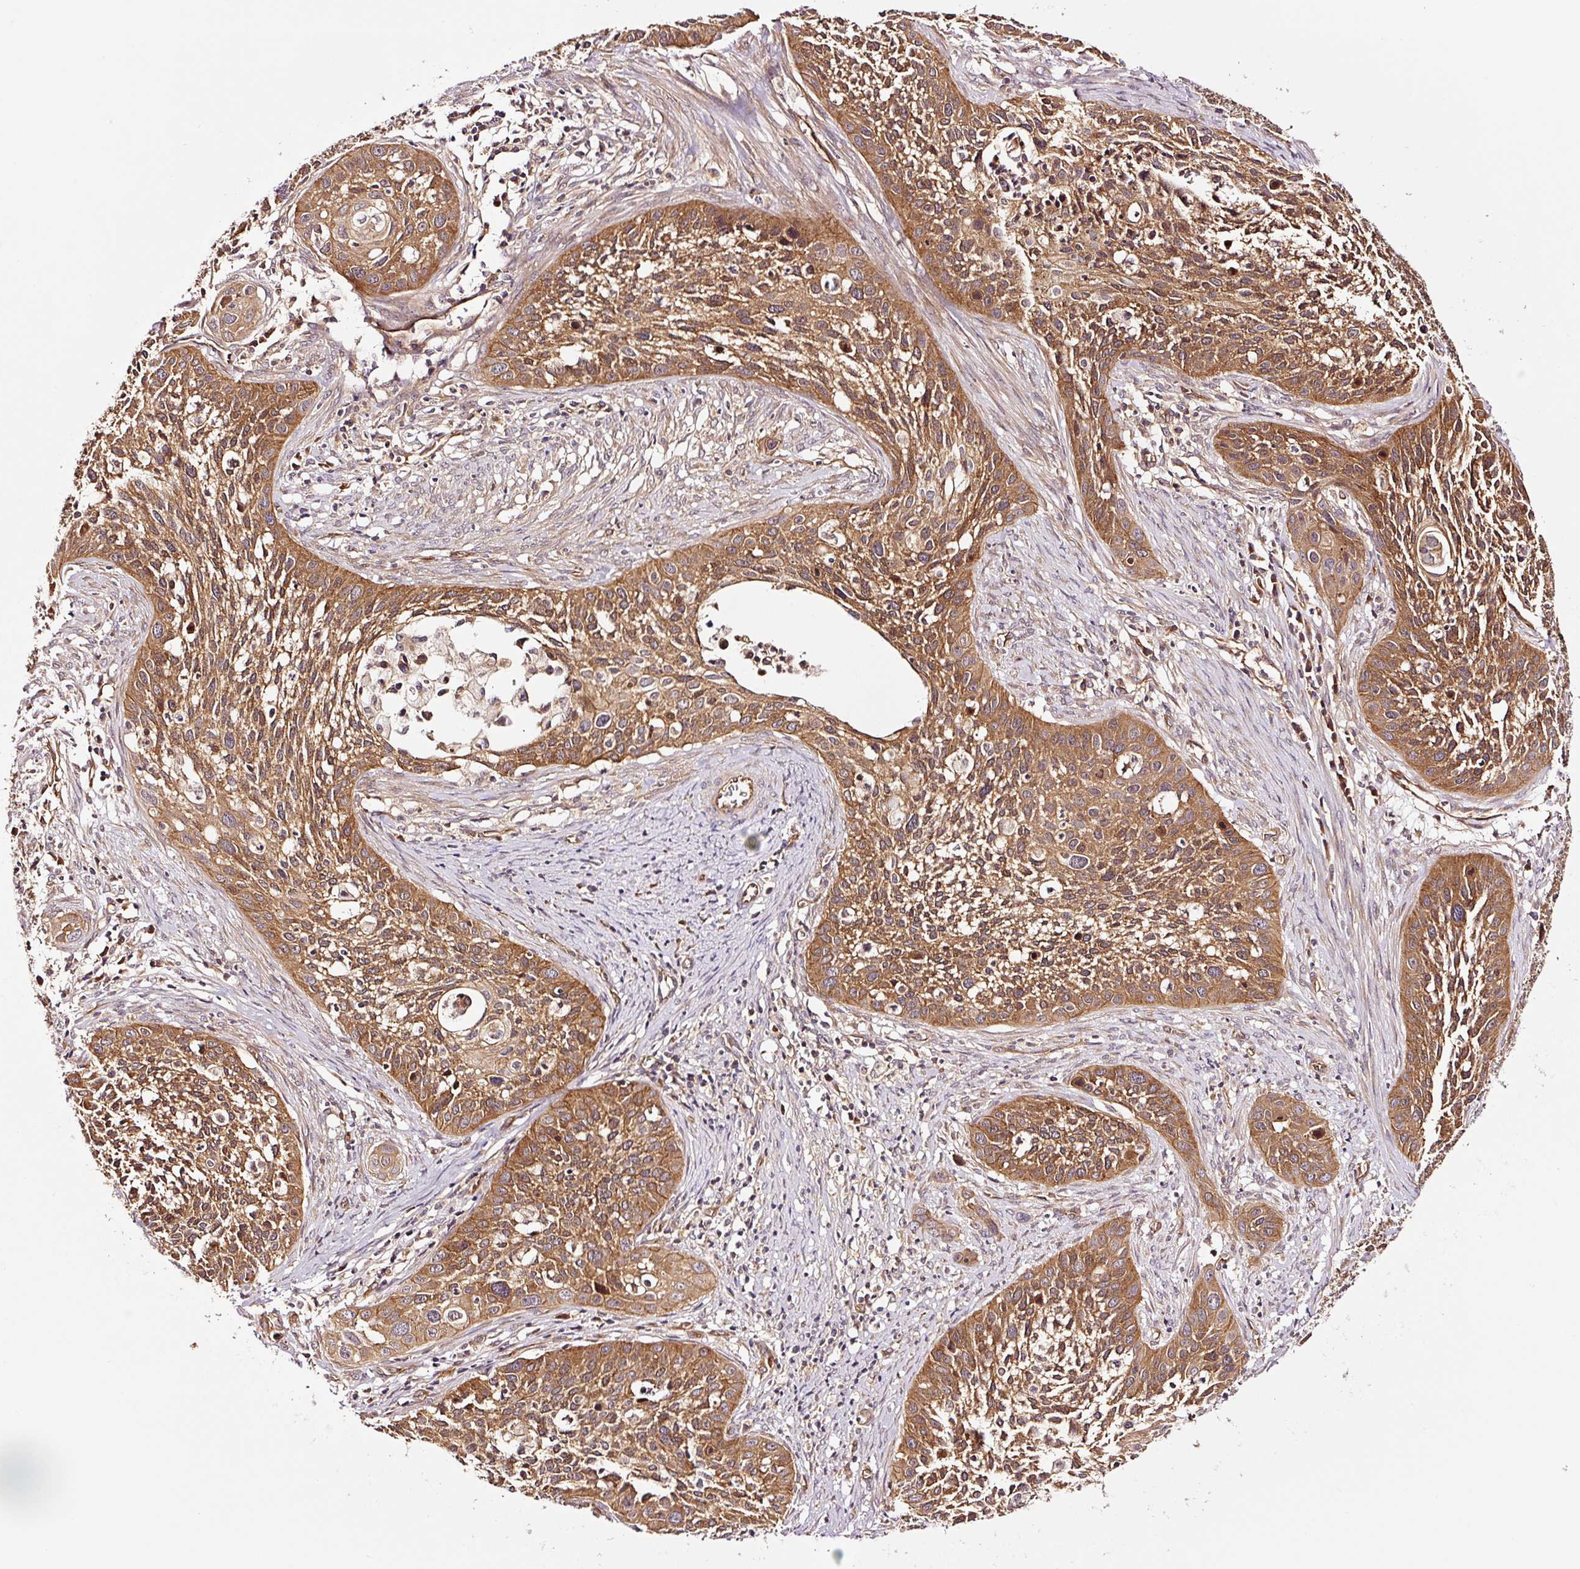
{"staining": {"intensity": "moderate", "quantity": ">75%", "location": "cytoplasmic/membranous"}, "tissue": "cervical cancer", "cell_type": "Tumor cells", "image_type": "cancer", "snomed": [{"axis": "morphology", "description": "Squamous cell carcinoma, NOS"}, {"axis": "topography", "description": "Cervix"}], "caption": "Immunohistochemistry staining of cervical cancer, which demonstrates medium levels of moderate cytoplasmic/membranous staining in about >75% of tumor cells indicating moderate cytoplasmic/membranous protein positivity. The staining was performed using DAB (brown) for protein detection and nuclei were counterstained in hematoxylin (blue).", "gene": "METAP1", "patient": {"sex": "female", "age": 34}}